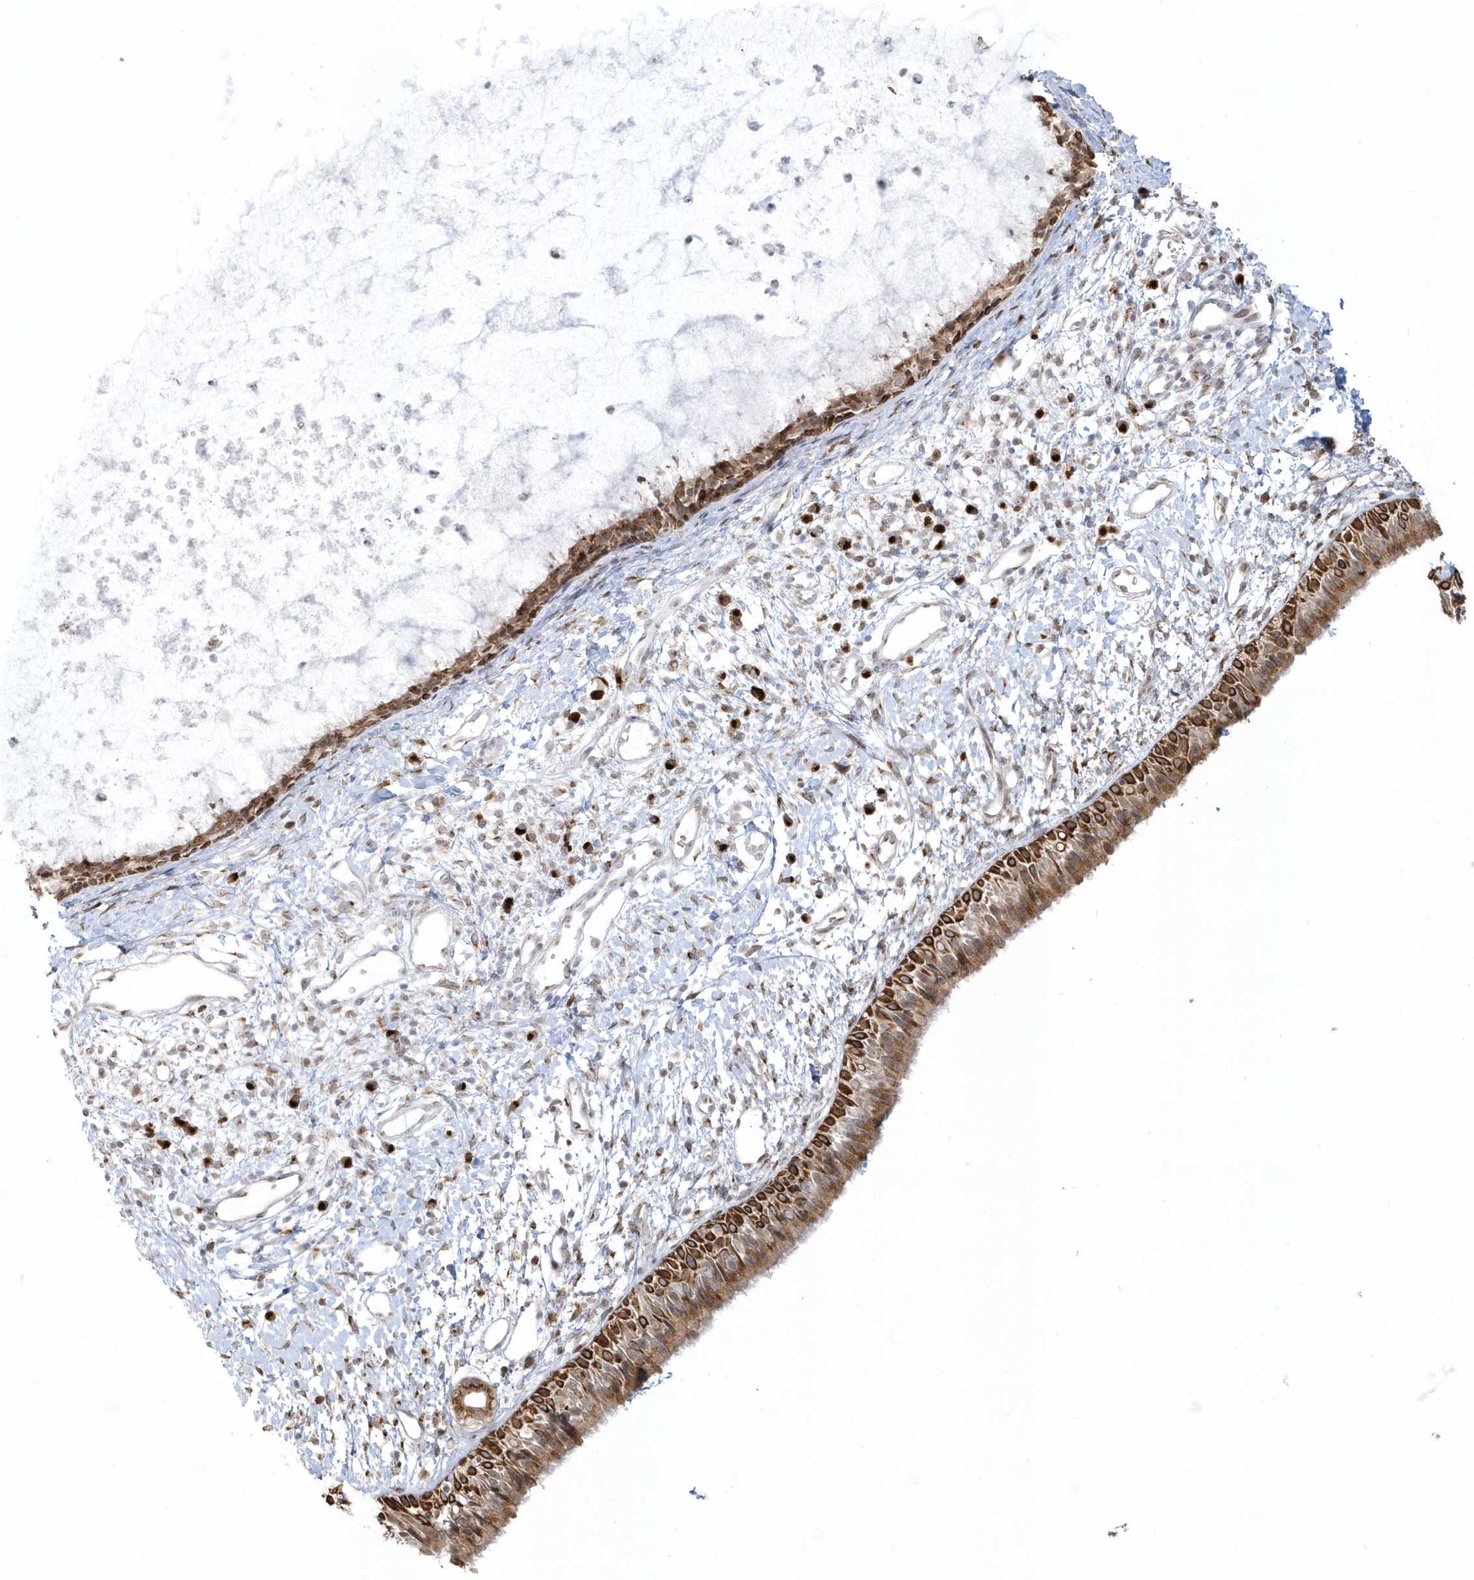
{"staining": {"intensity": "strong", "quantity": ">75%", "location": "cytoplasmic/membranous"}, "tissue": "nasopharynx", "cell_type": "Respiratory epithelial cells", "image_type": "normal", "snomed": [{"axis": "morphology", "description": "Normal tissue, NOS"}, {"axis": "topography", "description": "Nasopharynx"}], "caption": "Strong cytoplasmic/membranous expression for a protein is present in about >75% of respiratory epithelial cells of unremarkable nasopharynx using immunohistochemistry (IHC).", "gene": "DHFR", "patient": {"sex": "male", "age": 22}}